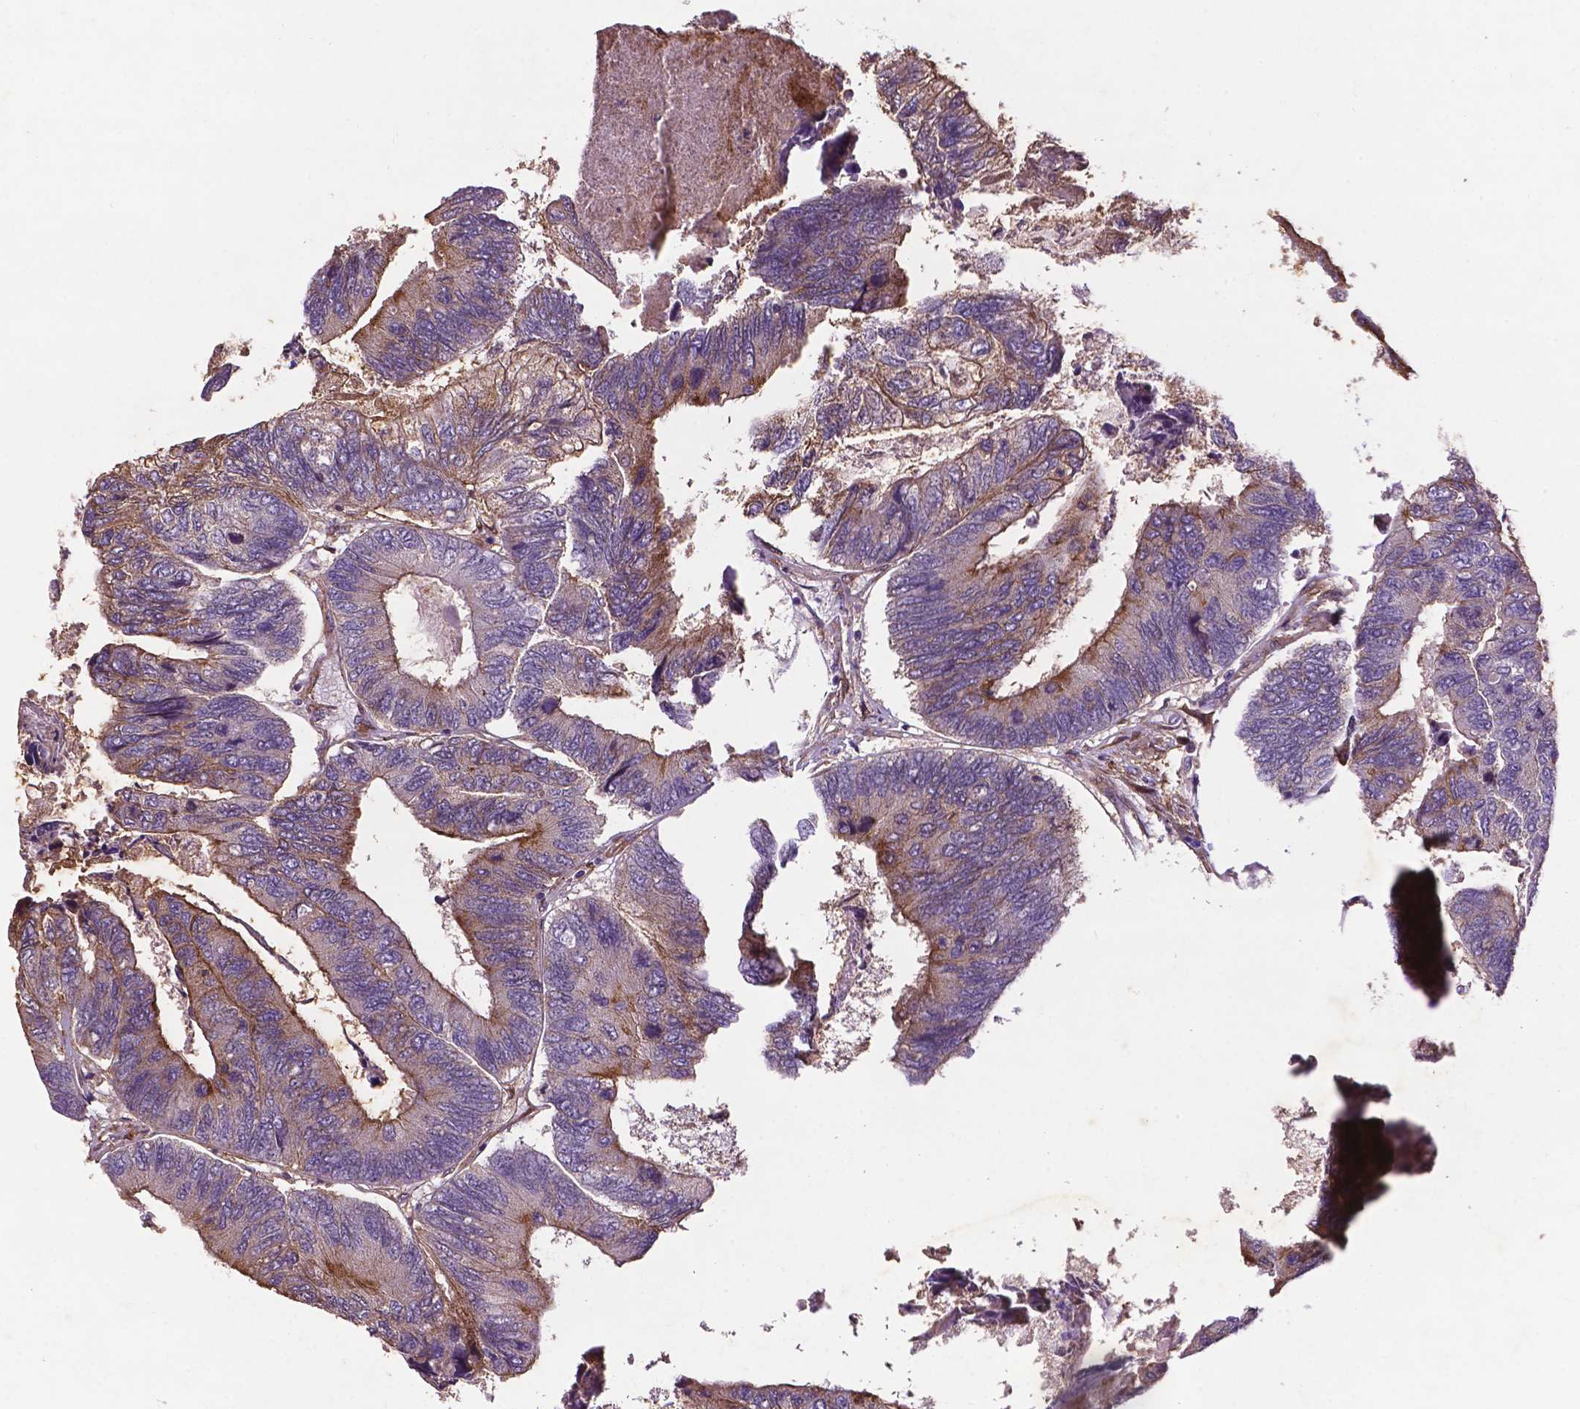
{"staining": {"intensity": "moderate", "quantity": "25%-75%", "location": "cytoplasmic/membranous"}, "tissue": "colorectal cancer", "cell_type": "Tumor cells", "image_type": "cancer", "snomed": [{"axis": "morphology", "description": "Adenocarcinoma, NOS"}, {"axis": "topography", "description": "Colon"}], "caption": "Moderate cytoplasmic/membranous protein expression is present in approximately 25%-75% of tumor cells in colorectal cancer (adenocarcinoma). (brown staining indicates protein expression, while blue staining denotes nuclei).", "gene": "RRAS", "patient": {"sex": "female", "age": 67}}